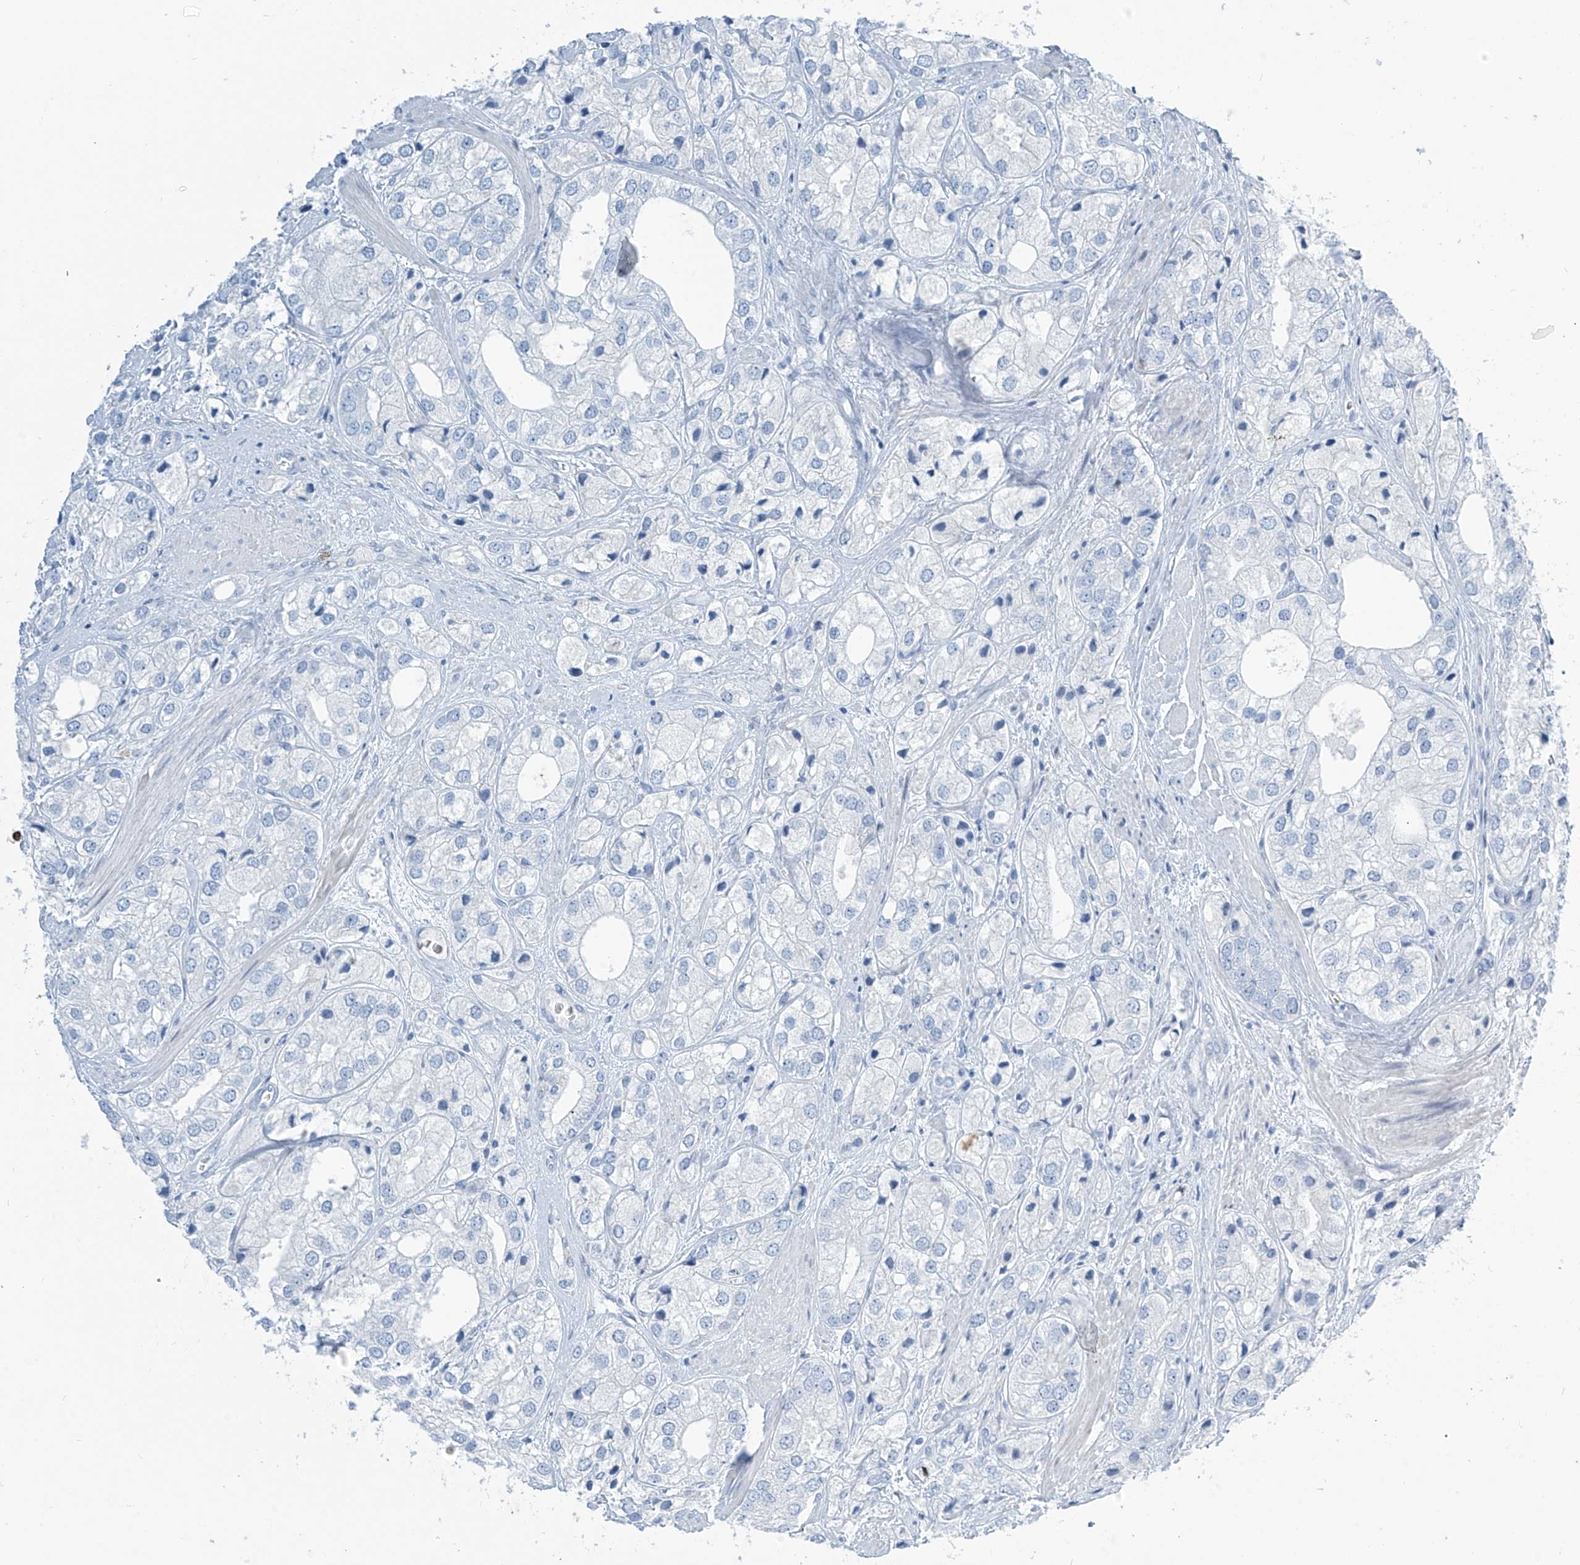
{"staining": {"intensity": "negative", "quantity": "none", "location": "none"}, "tissue": "prostate cancer", "cell_type": "Tumor cells", "image_type": "cancer", "snomed": [{"axis": "morphology", "description": "Adenocarcinoma, High grade"}, {"axis": "topography", "description": "Prostate"}], "caption": "High power microscopy photomicrograph of an immunohistochemistry (IHC) histopathology image of prostate cancer (high-grade adenocarcinoma), revealing no significant staining in tumor cells.", "gene": "SGO2", "patient": {"sex": "male", "age": 50}}